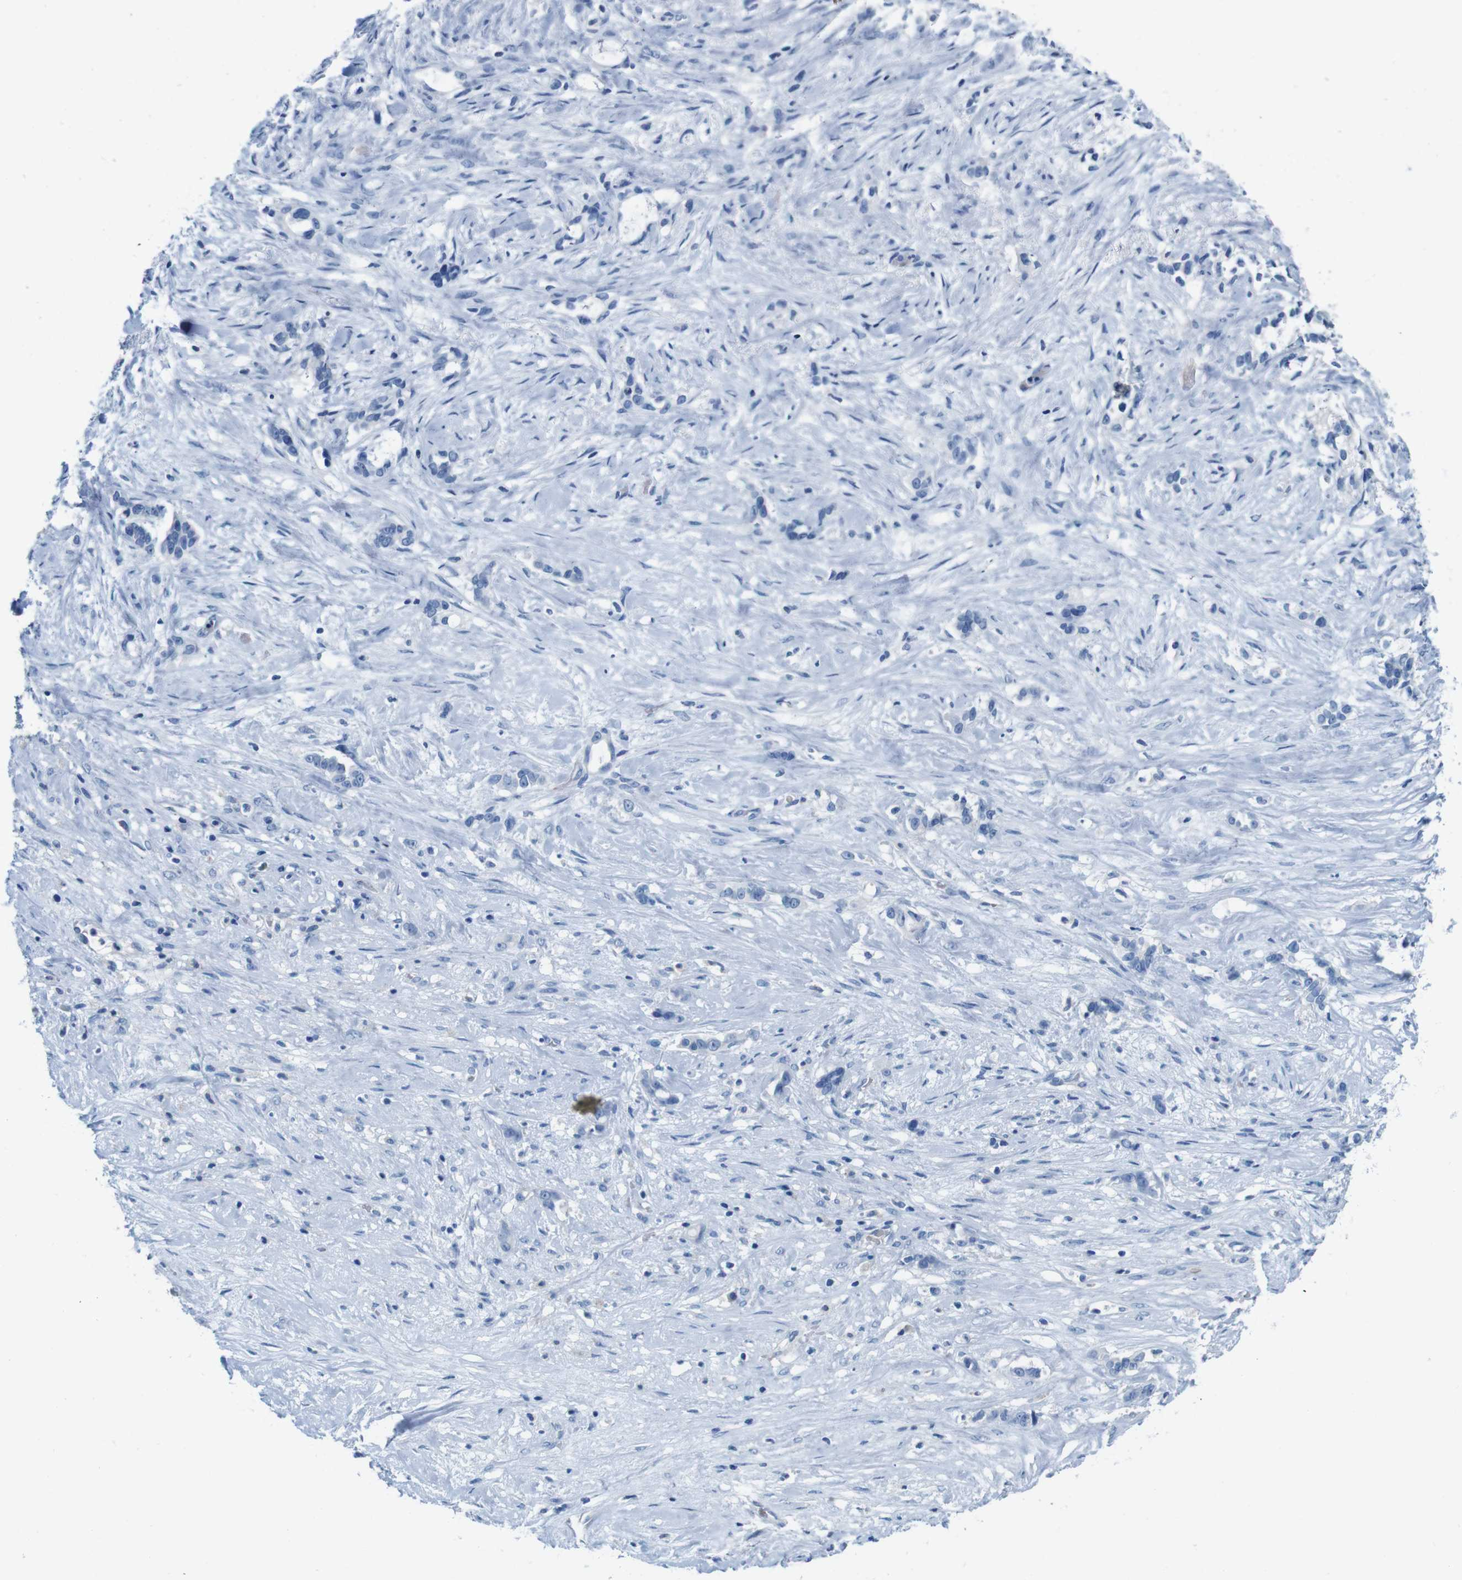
{"staining": {"intensity": "negative", "quantity": "none", "location": "none"}, "tissue": "liver cancer", "cell_type": "Tumor cells", "image_type": "cancer", "snomed": [{"axis": "morphology", "description": "Cholangiocarcinoma"}, {"axis": "topography", "description": "Liver"}], "caption": "Immunohistochemical staining of human cholangiocarcinoma (liver) exhibits no significant positivity in tumor cells.", "gene": "IGSF8", "patient": {"sex": "female", "age": 65}}